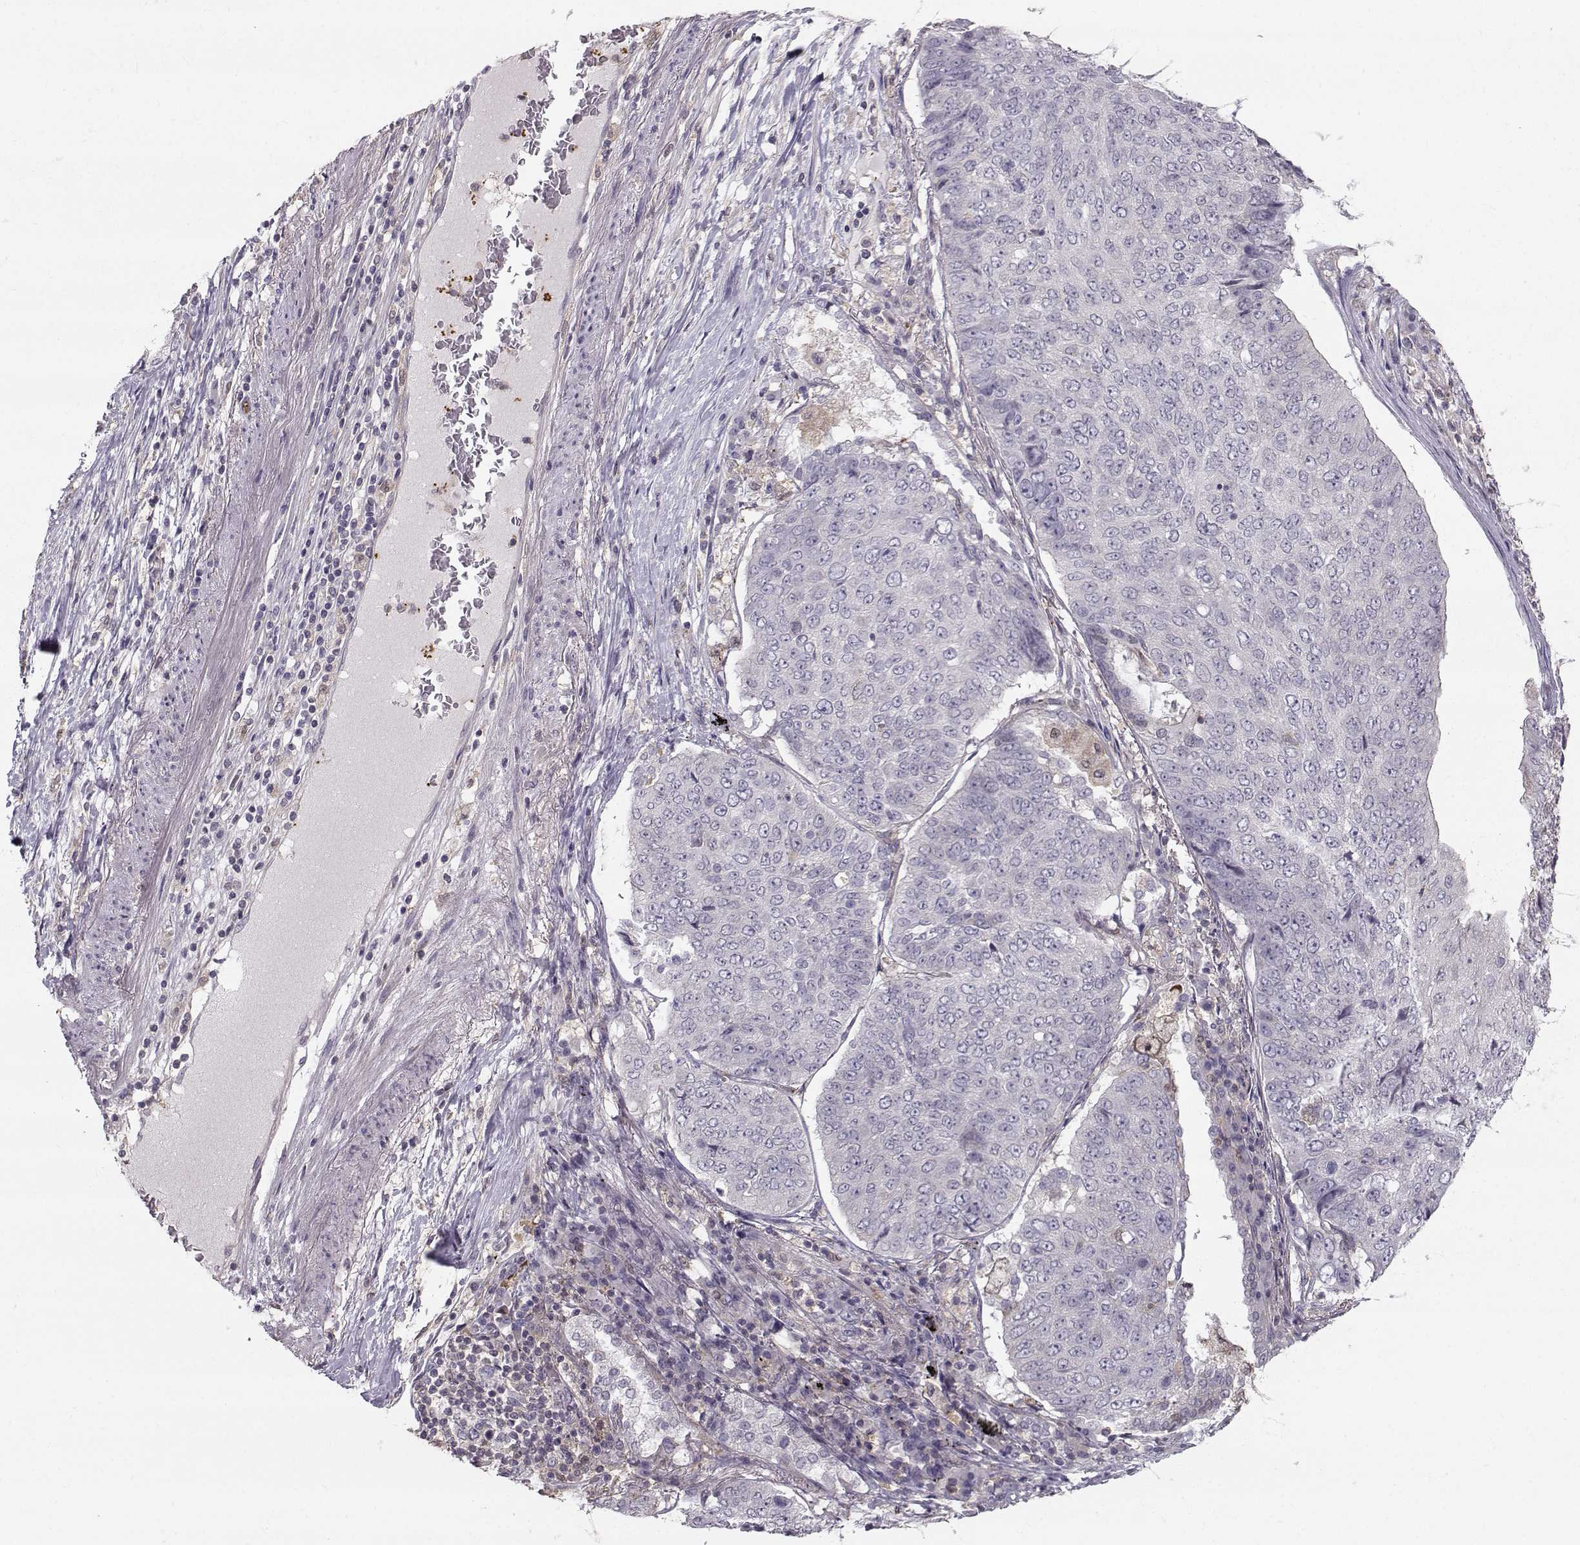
{"staining": {"intensity": "negative", "quantity": "none", "location": "none"}, "tissue": "lung cancer", "cell_type": "Tumor cells", "image_type": "cancer", "snomed": [{"axis": "morphology", "description": "Normal tissue, NOS"}, {"axis": "morphology", "description": "Squamous cell carcinoma, NOS"}, {"axis": "topography", "description": "Bronchus"}, {"axis": "topography", "description": "Lung"}], "caption": "High magnification brightfield microscopy of squamous cell carcinoma (lung) stained with DAB (brown) and counterstained with hematoxylin (blue): tumor cells show no significant staining. (Brightfield microscopy of DAB immunohistochemistry (IHC) at high magnification).", "gene": "ASB16", "patient": {"sex": "male", "age": 64}}